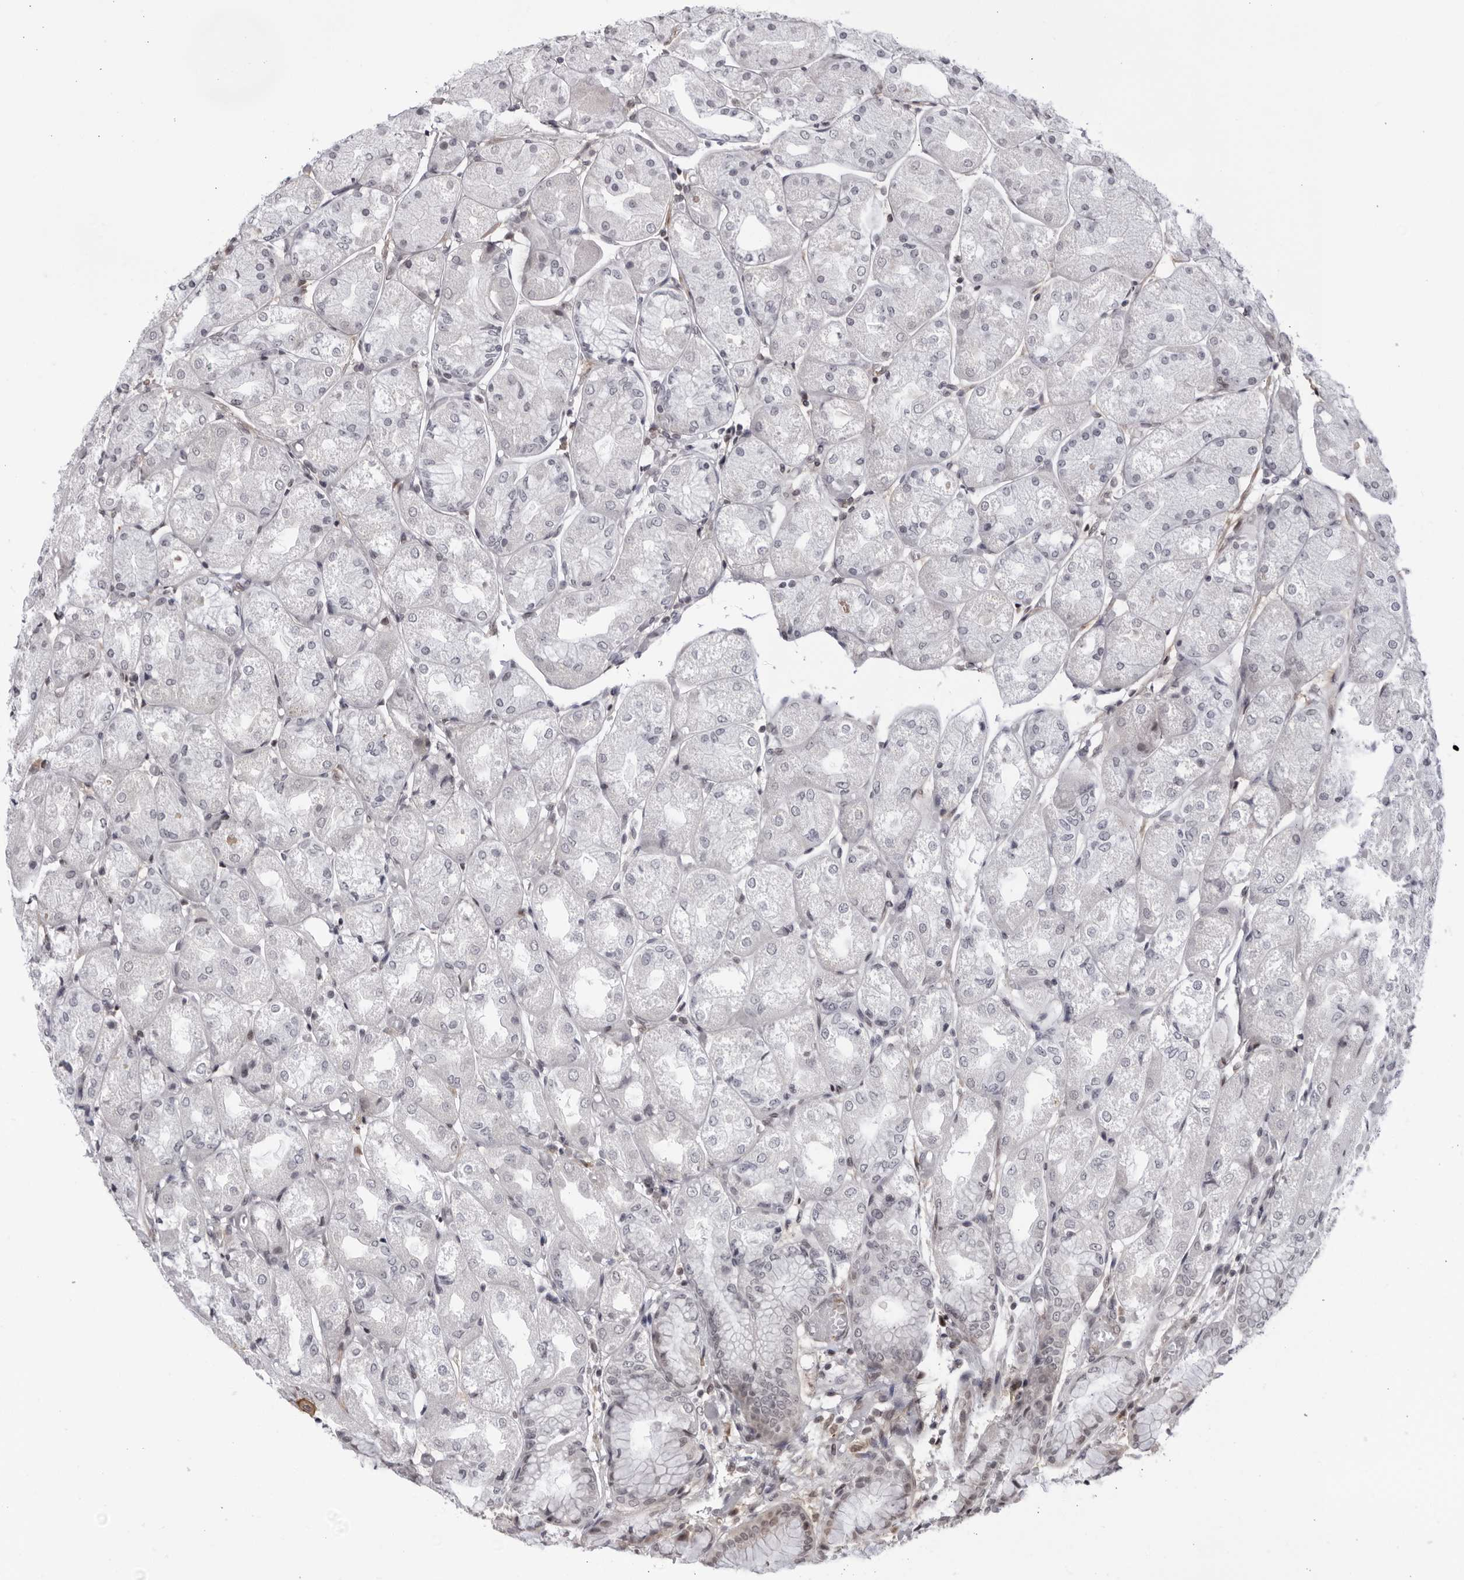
{"staining": {"intensity": "negative", "quantity": "none", "location": "none"}, "tissue": "stomach", "cell_type": "Glandular cells", "image_type": "normal", "snomed": [{"axis": "morphology", "description": "Normal tissue, NOS"}, {"axis": "topography", "description": "Stomach, upper"}], "caption": "Glandular cells are negative for protein expression in benign human stomach. (Brightfield microscopy of DAB immunohistochemistry (IHC) at high magnification).", "gene": "DTL", "patient": {"sex": "male", "age": 72}}